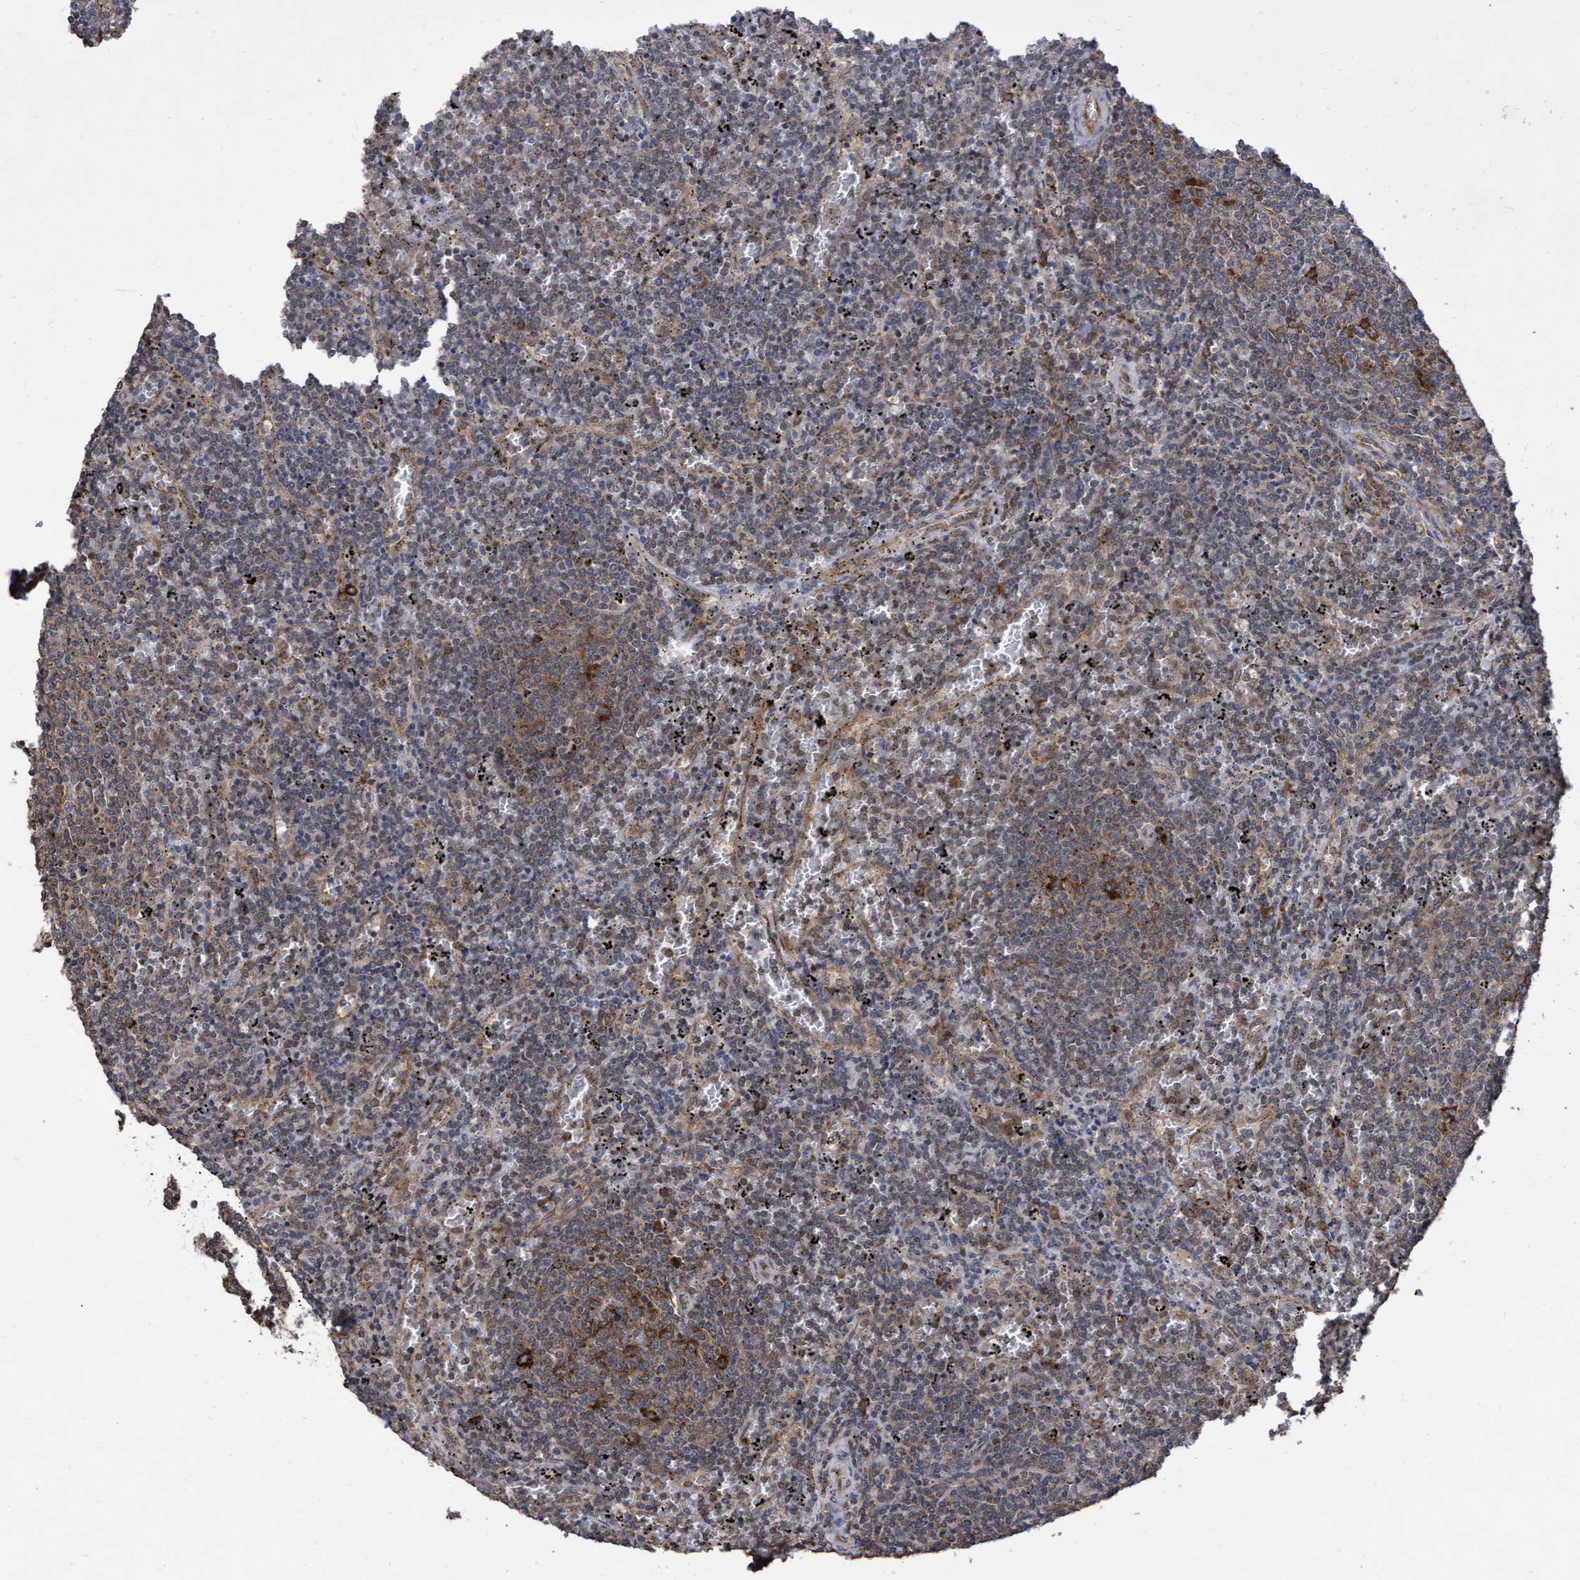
{"staining": {"intensity": "moderate", "quantity": "<25%", "location": "cytoplasmic/membranous"}, "tissue": "lymphoma", "cell_type": "Tumor cells", "image_type": "cancer", "snomed": [{"axis": "morphology", "description": "Malignant lymphoma, non-Hodgkin's type, Low grade"}, {"axis": "topography", "description": "Spleen"}], "caption": "Immunohistochemical staining of human lymphoma reveals low levels of moderate cytoplasmic/membranous staining in approximately <25% of tumor cells.", "gene": "ABCF2", "patient": {"sex": "female", "age": 50}}